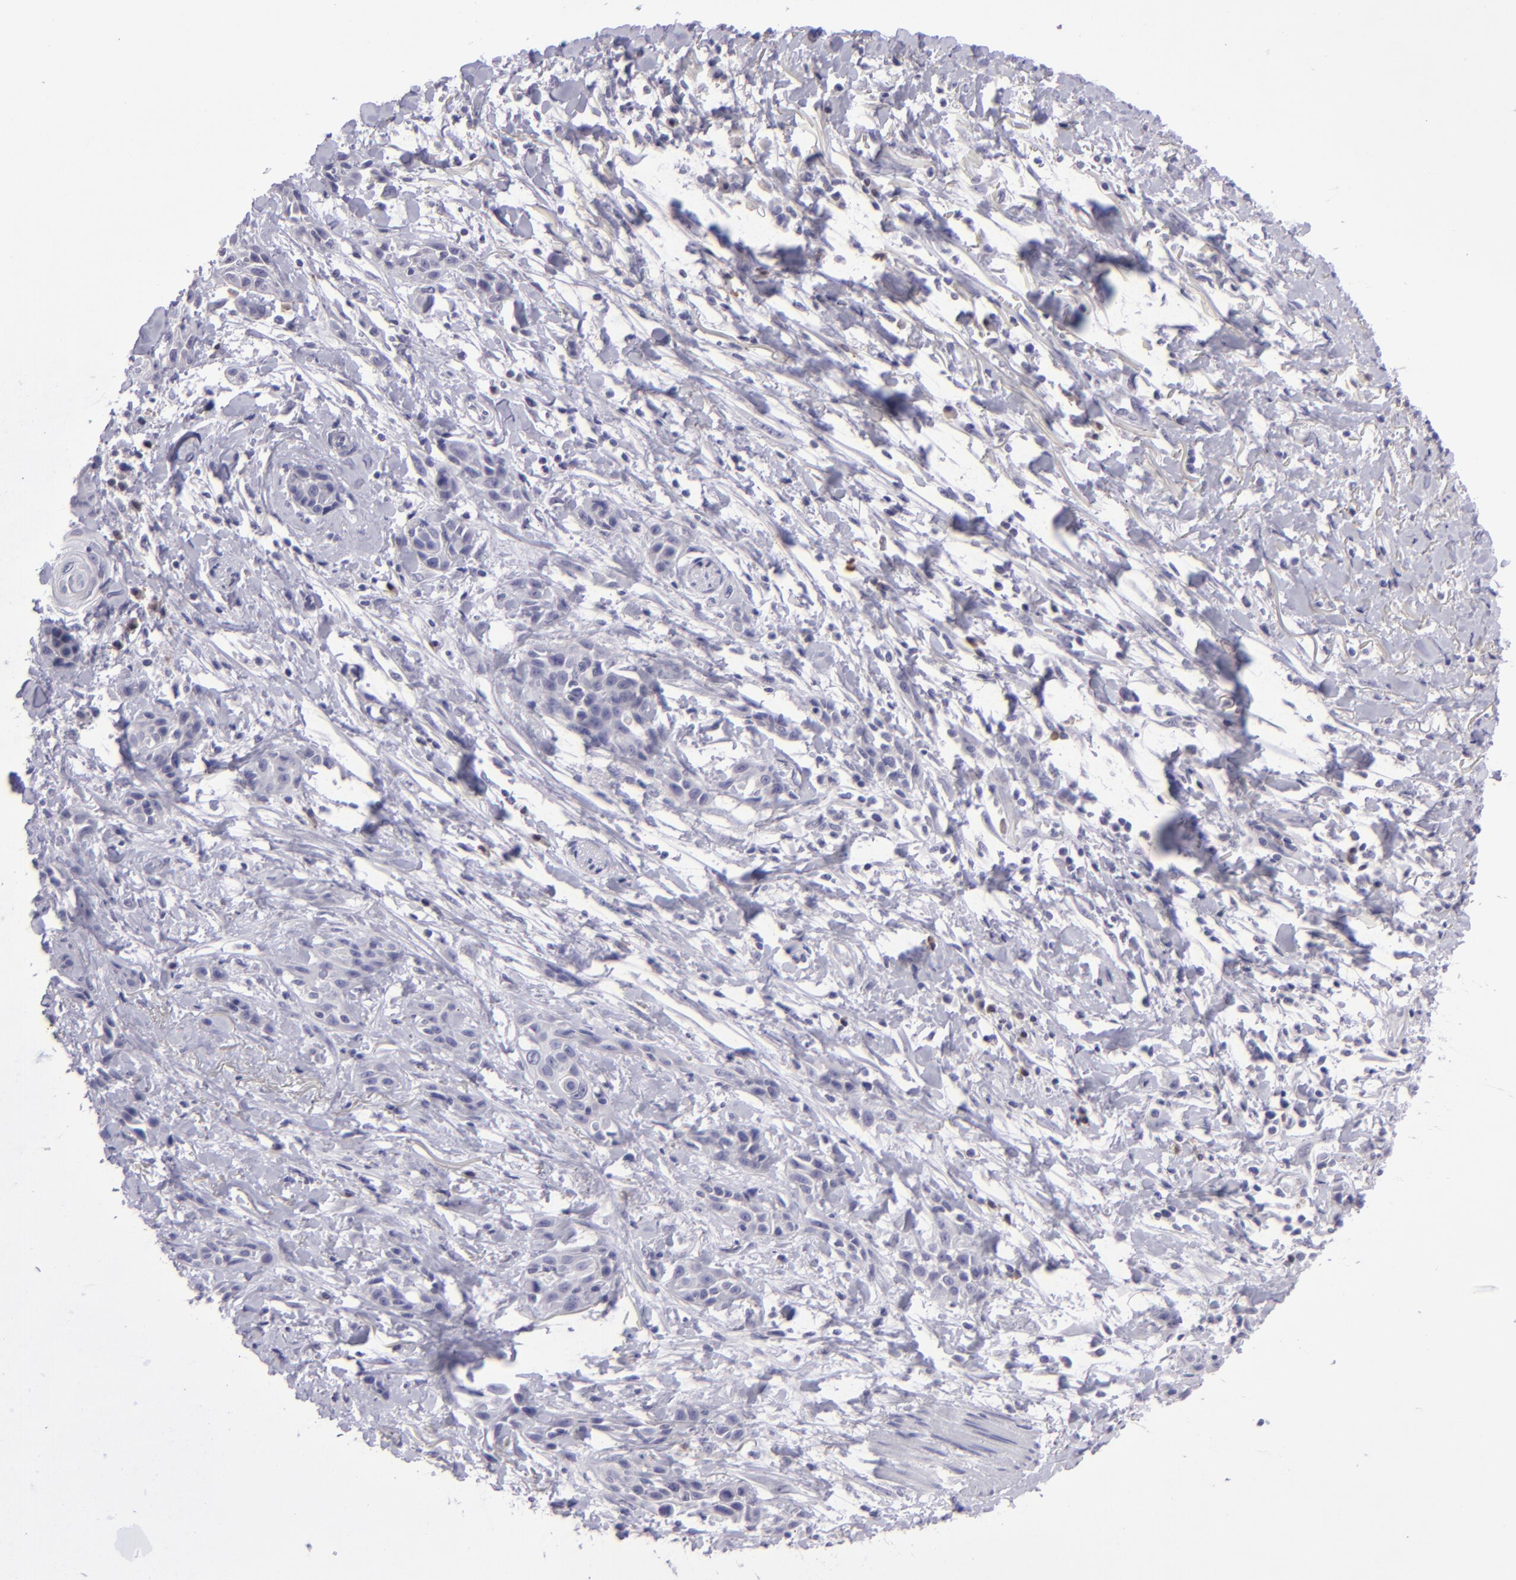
{"staining": {"intensity": "negative", "quantity": "none", "location": "none"}, "tissue": "skin cancer", "cell_type": "Tumor cells", "image_type": "cancer", "snomed": [{"axis": "morphology", "description": "Squamous cell carcinoma, NOS"}, {"axis": "topography", "description": "Skin"}, {"axis": "topography", "description": "Anal"}], "caption": "This is a histopathology image of immunohistochemistry (IHC) staining of skin cancer, which shows no staining in tumor cells.", "gene": "POU2F2", "patient": {"sex": "male", "age": 64}}